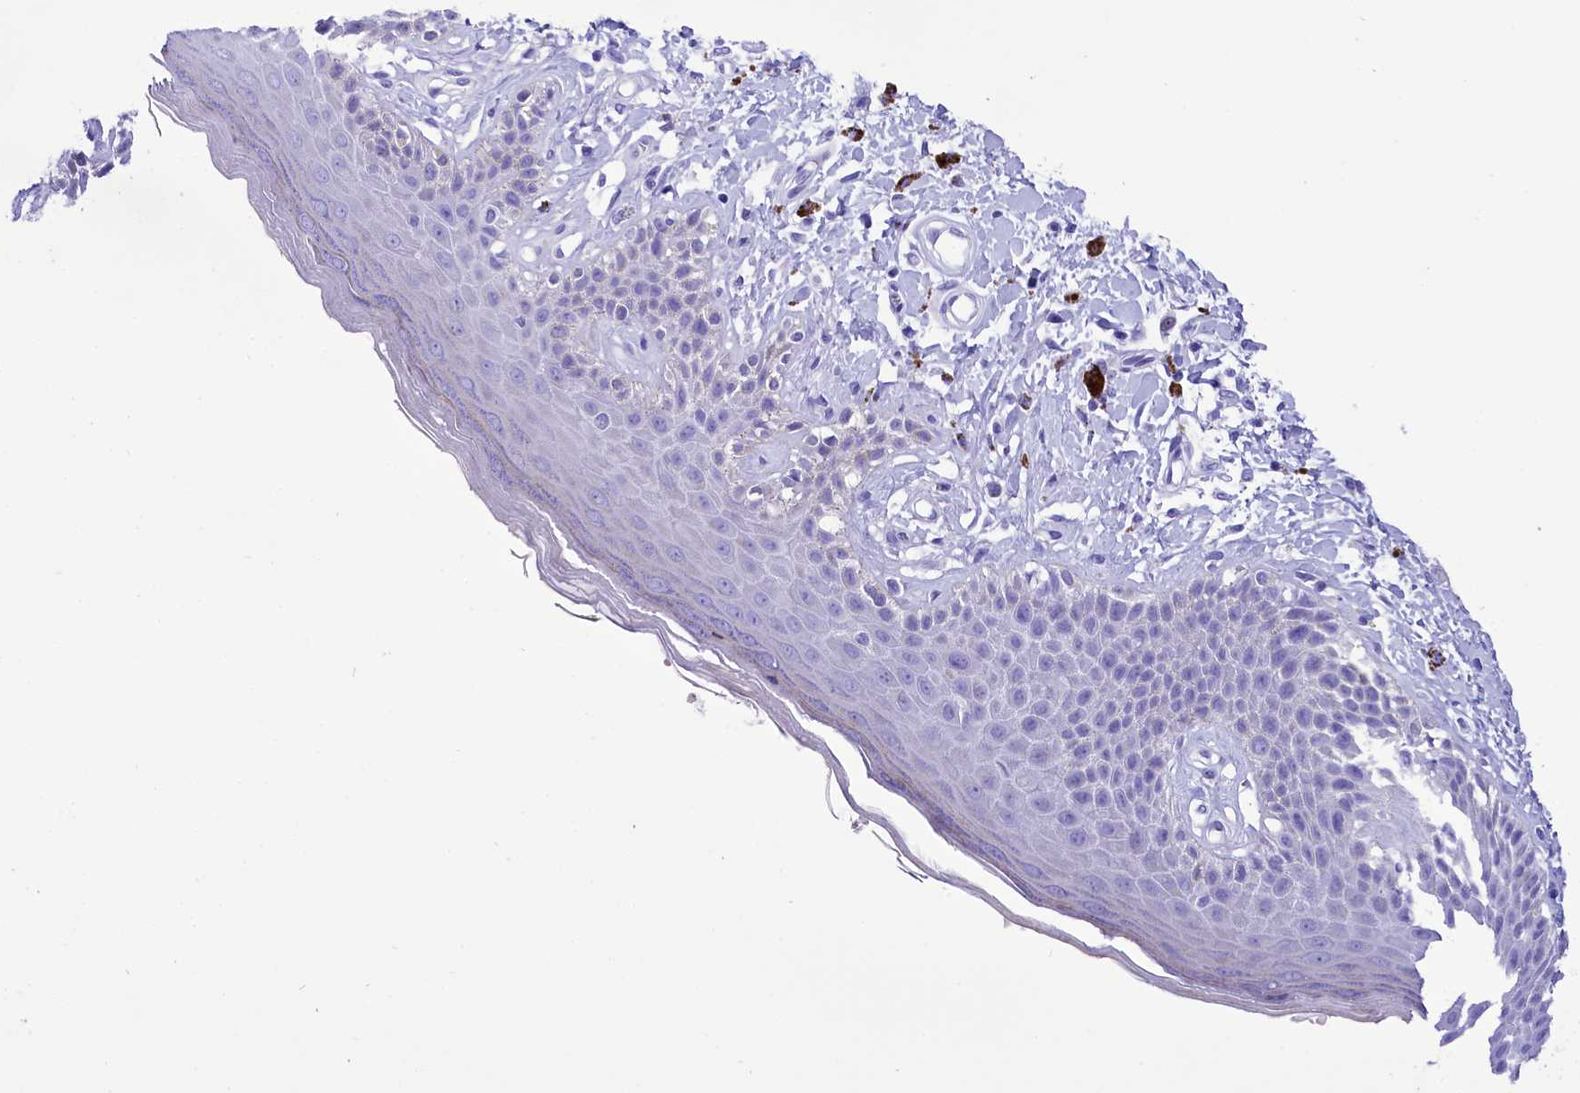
{"staining": {"intensity": "weak", "quantity": "<25%", "location": "cytoplasmic/membranous"}, "tissue": "skin", "cell_type": "Epidermal cells", "image_type": "normal", "snomed": [{"axis": "morphology", "description": "Normal tissue, NOS"}, {"axis": "topography", "description": "Anal"}], "caption": "DAB immunohistochemical staining of unremarkable skin demonstrates no significant expression in epidermal cells.", "gene": "TTC36", "patient": {"sex": "female", "age": 78}}